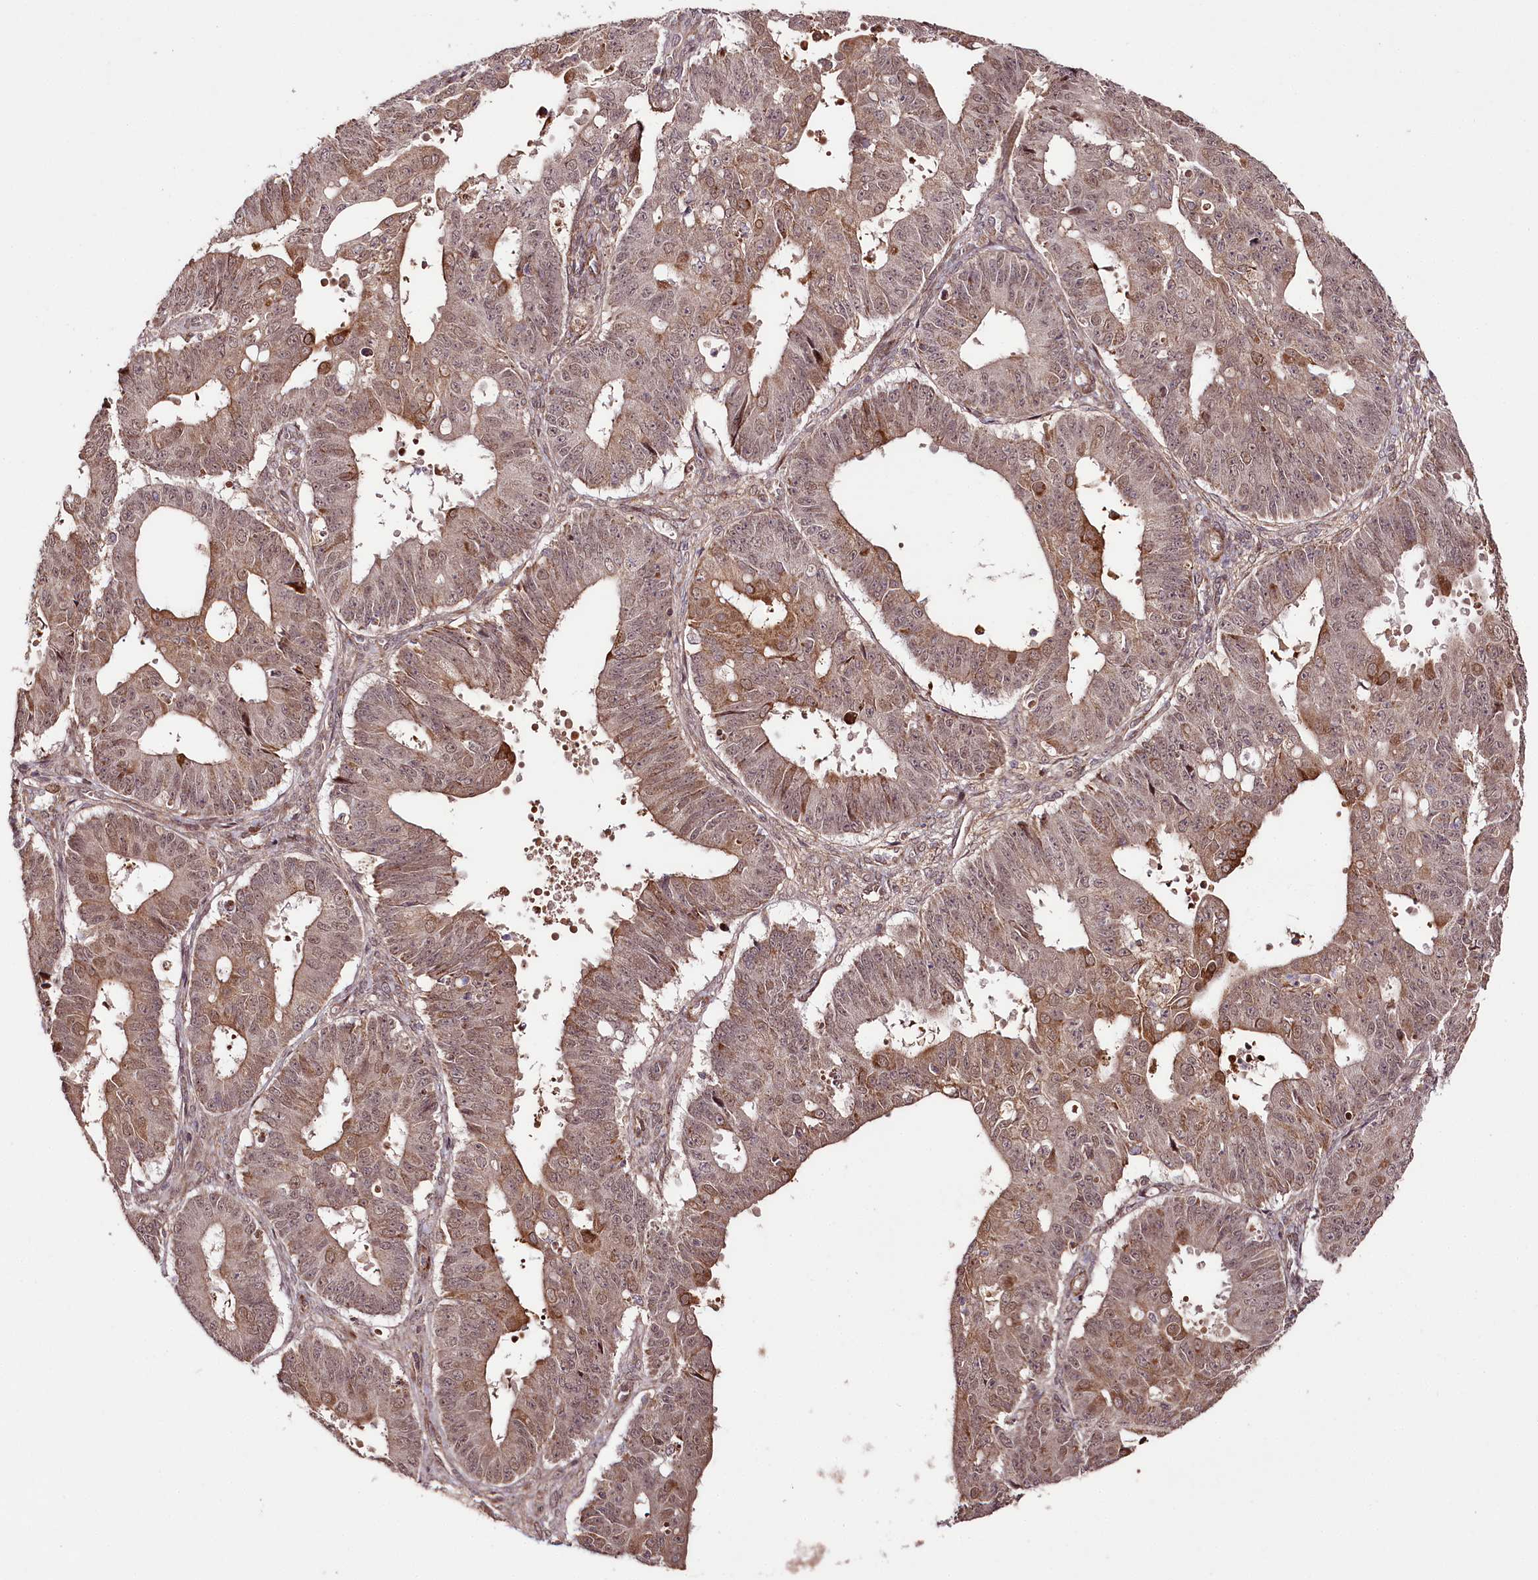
{"staining": {"intensity": "moderate", "quantity": "25%-75%", "location": "cytoplasmic/membranous,nuclear"}, "tissue": "ovarian cancer", "cell_type": "Tumor cells", "image_type": "cancer", "snomed": [{"axis": "morphology", "description": "Carcinoma, endometroid"}, {"axis": "topography", "description": "Appendix"}, {"axis": "topography", "description": "Ovary"}], "caption": "Tumor cells reveal moderate cytoplasmic/membranous and nuclear staining in approximately 25%-75% of cells in ovarian cancer. (IHC, brightfield microscopy, high magnification).", "gene": "PHLDB1", "patient": {"sex": "female", "age": 42}}